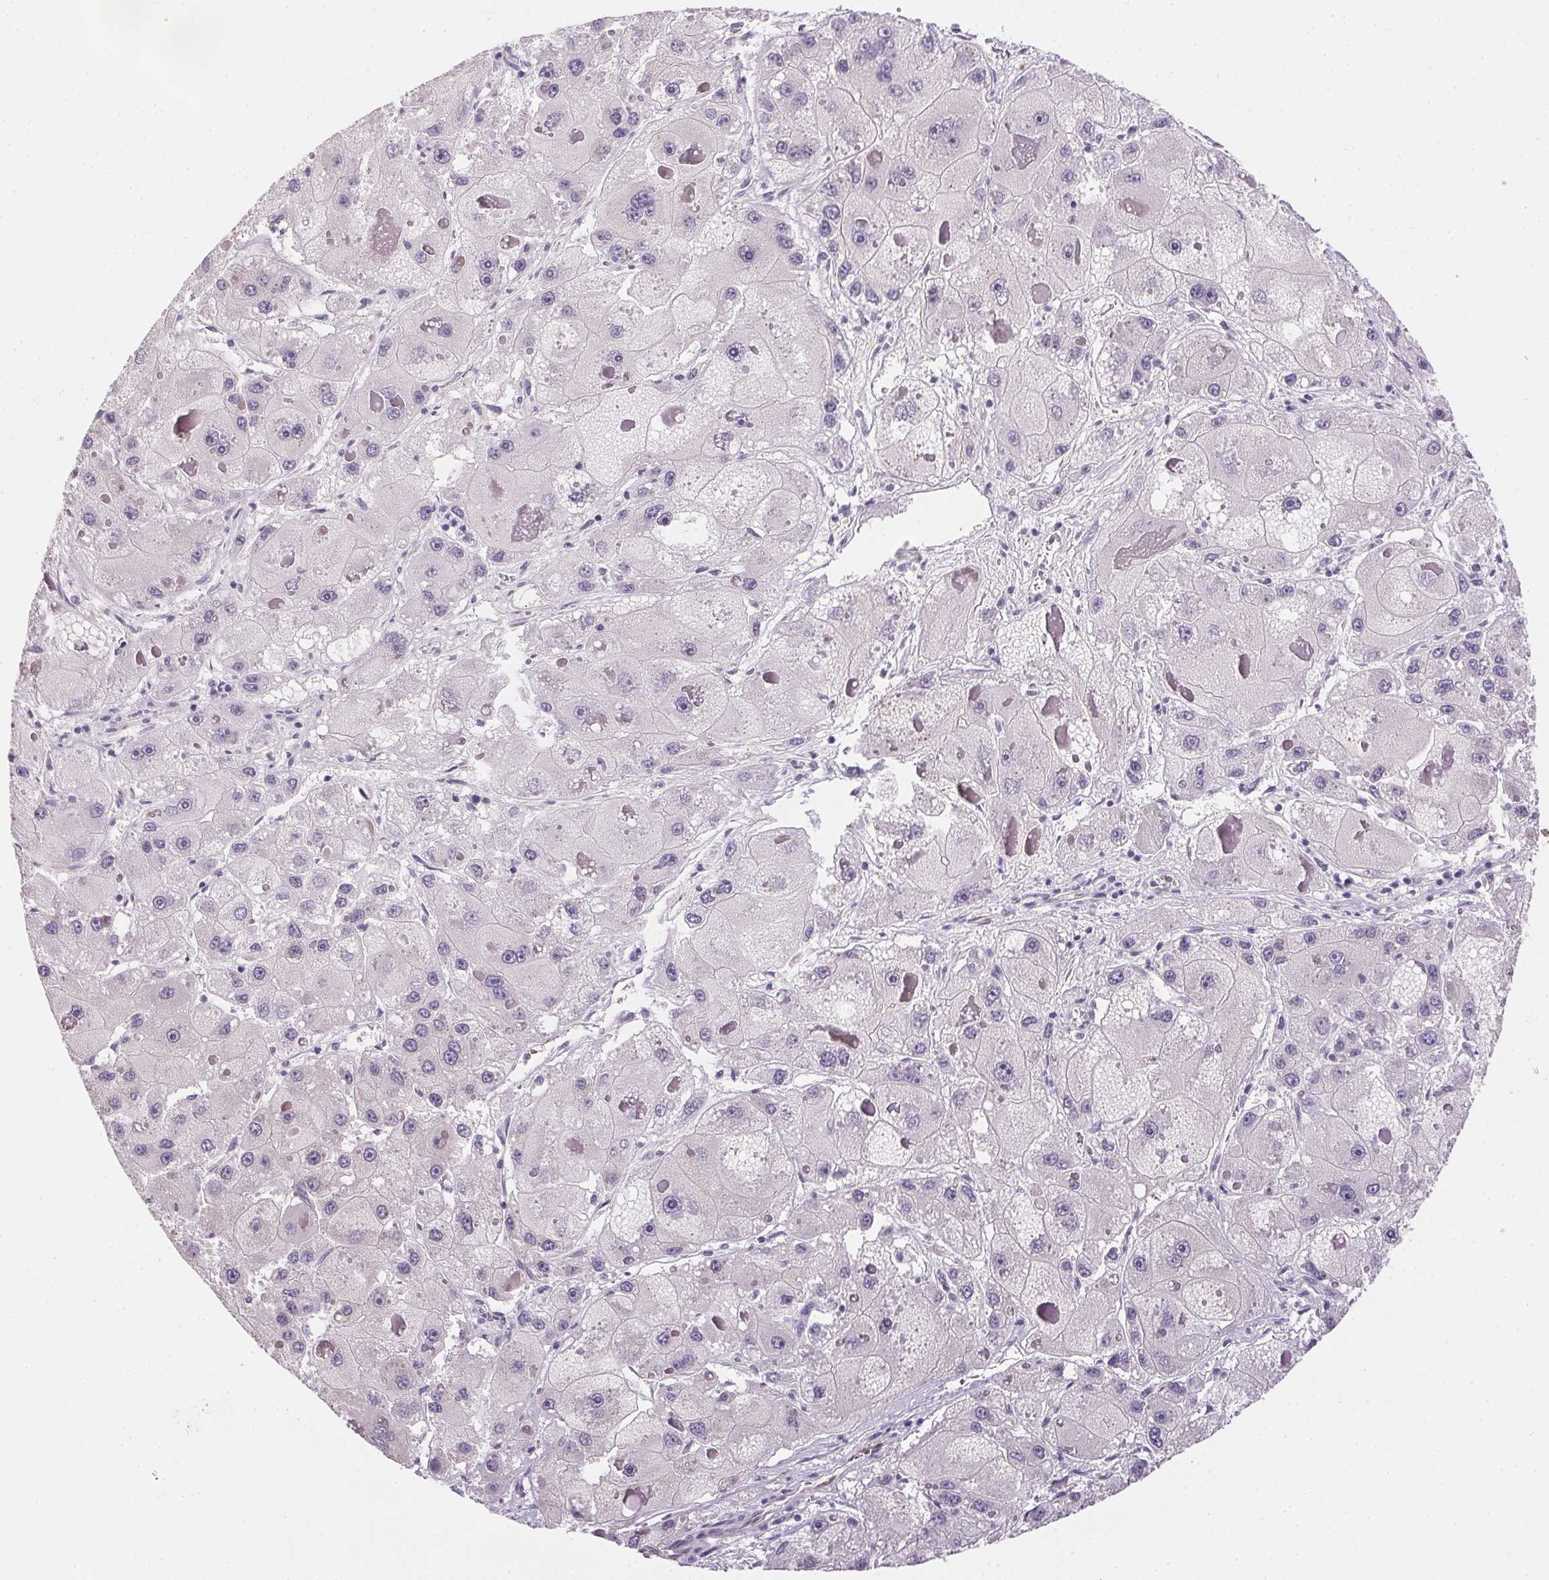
{"staining": {"intensity": "negative", "quantity": "none", "location": "none"}, "tissue": "liver cancer", "cell_type": "Tumor cells", "image_type": "cancer", "snomed": [{"axis": "morphology", "description": "Carcinoma, Hepatocellular, NOS"}, {"axis": "topography", "description": "Liver"}], "caption": "A micrograph of human liver hepatocellular carcinoma is negative for staining in tumor cells.", "gene": "SMYD1", "patient": {"sex": "female", "age": 73}}